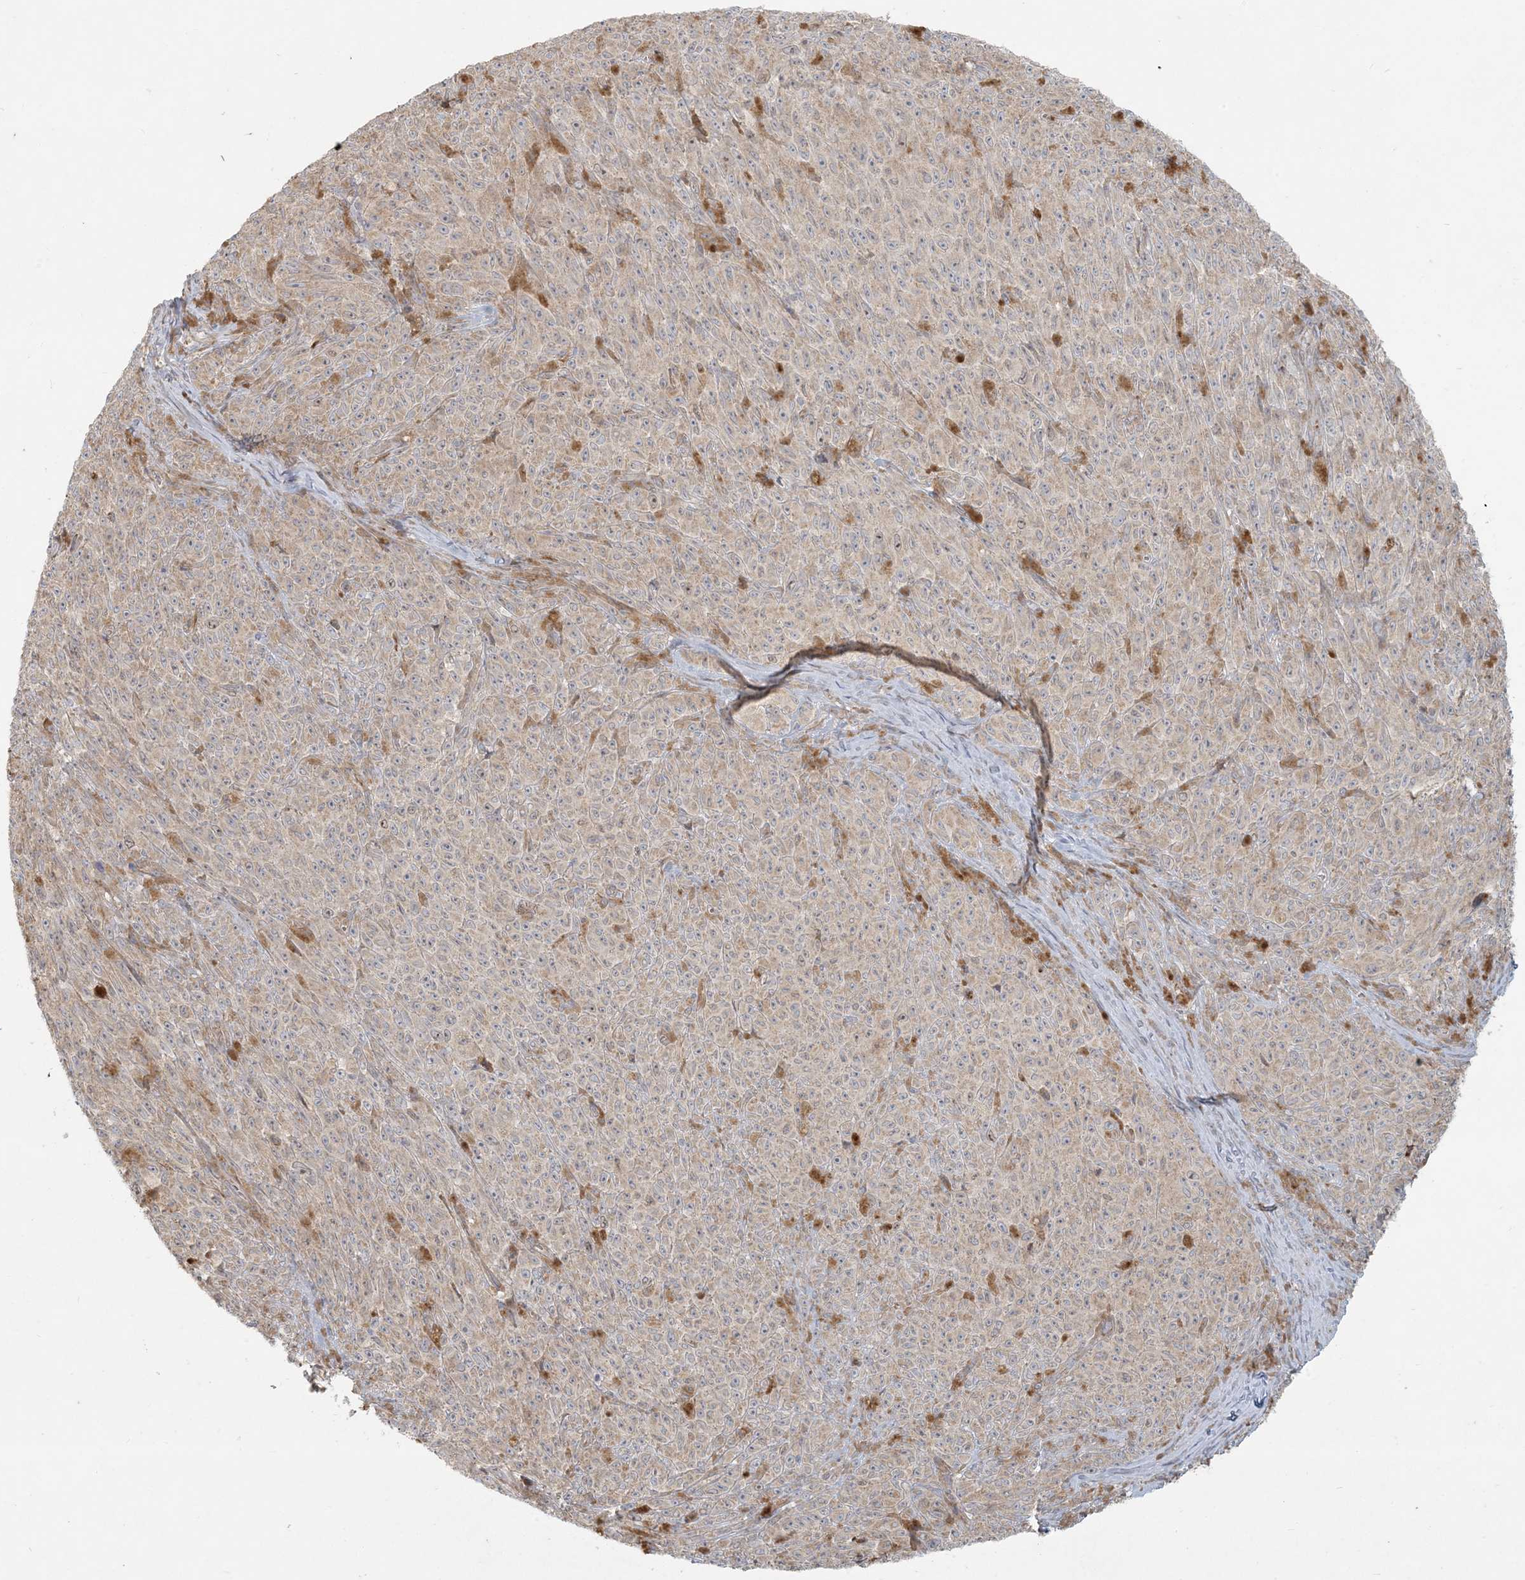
{"staining": {"intensity": "weak", "quantity": ">75%", "location": "cytoplasmic/membranous"}, "tissue": "melanoma", "cell_type": "Tumor cells", "image_type": "cancer", "snomed": [{"axis": "morphology", "description": "Malignant melanoma, NOS"}, {"axis": "topography", "description": "Skin"}], "caption": "Protein expression analysis of malignant melanoma demonstrates weak cytoplasmic/membranous expression in approximately >75% of tumor cells. Using DAB (brown) and hematoxylin (blue) stains, captured at high magnification using brightfield microscopy.", "gene": "HACL1", "patient": {"sex": "female", "age": 82}}